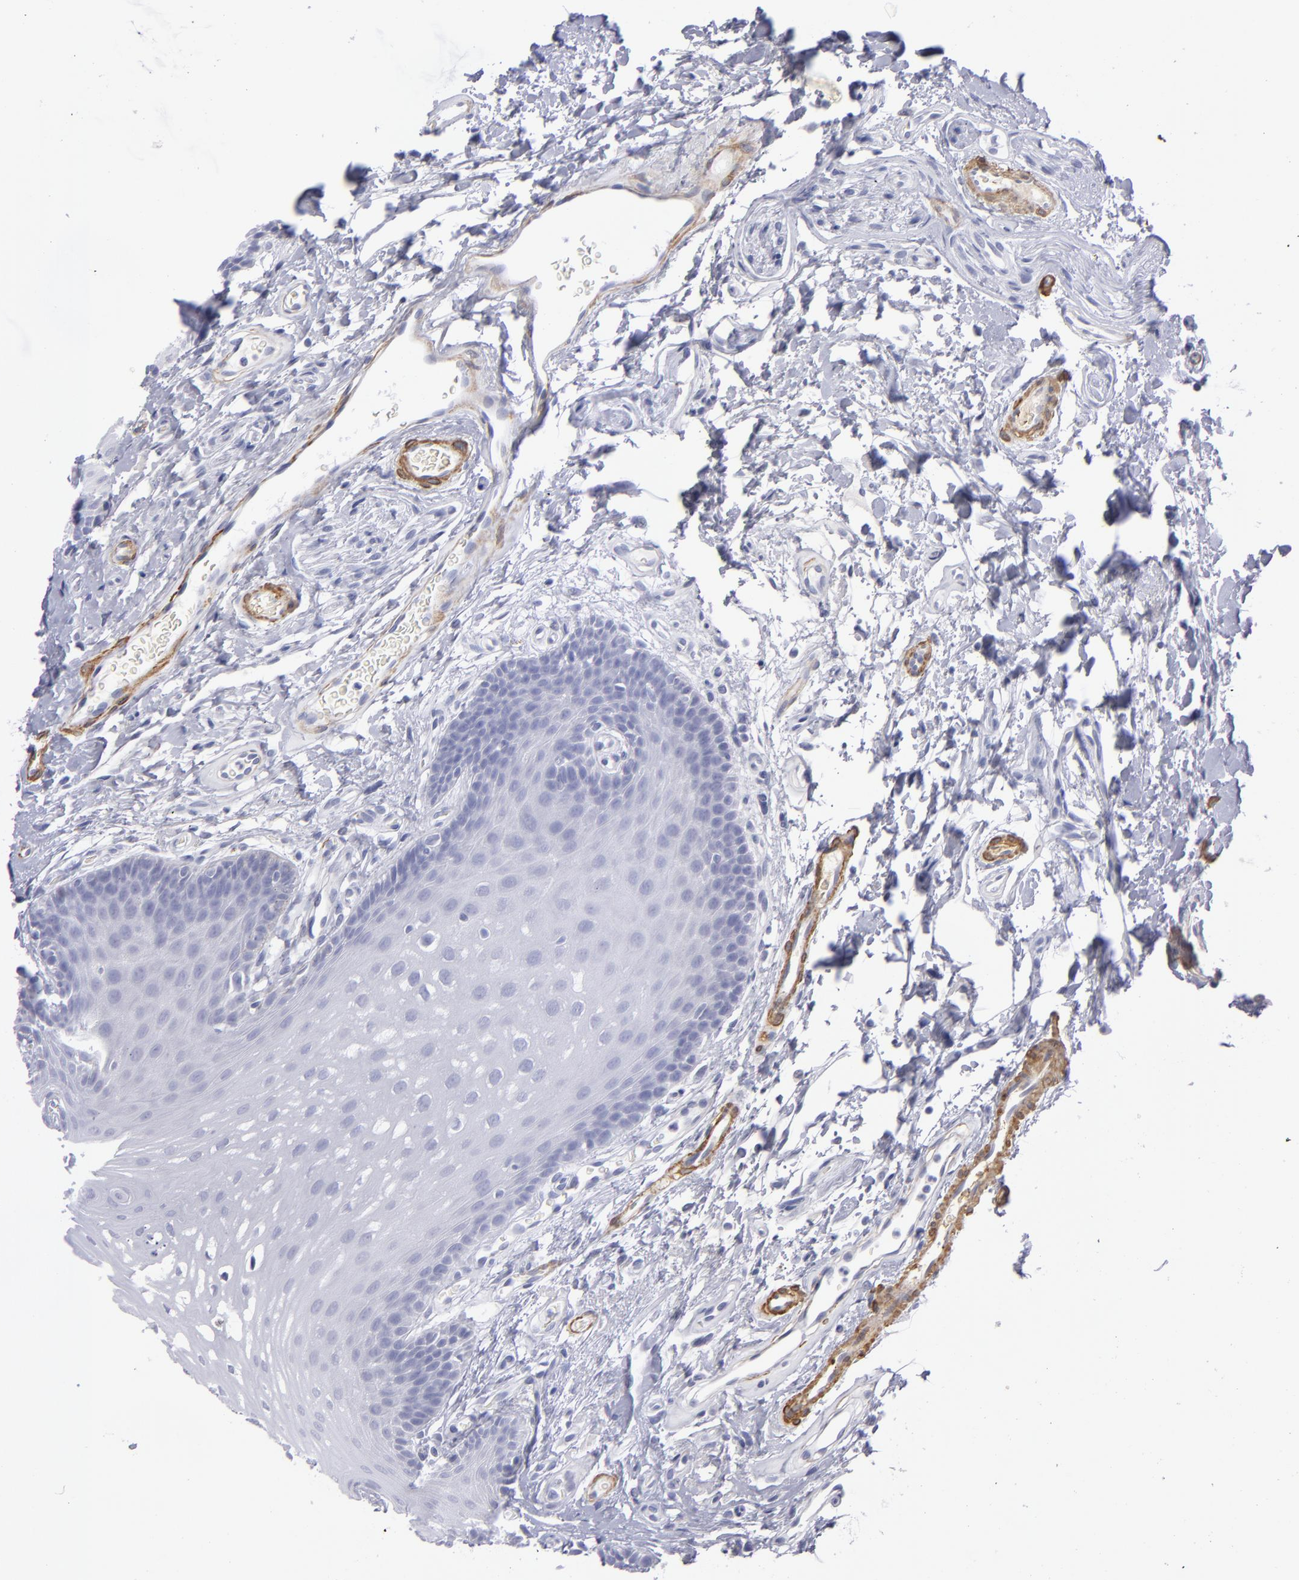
{"staining": {"intensity": "negative", "quantity": "none", "location": "none"}, "tissue": "oral mucosa", "cell_type": "Squamous epithelial cells", "image_type": "normal", "snomed": [{"axis": "morphology", "description": "Normal tissue, NOS"}, {"axis": "topography", "description": "Oral tissue"}], "caption": "DAB immunohistochemical staining of unremarkable oral mucosa exhibits no significant expression in squamous epithelial cells. (DAB IHC visualized using brightfield microscopy, high magnification).", "gene": "MYH11", "patient": {"sex": "male", "age": 62}}